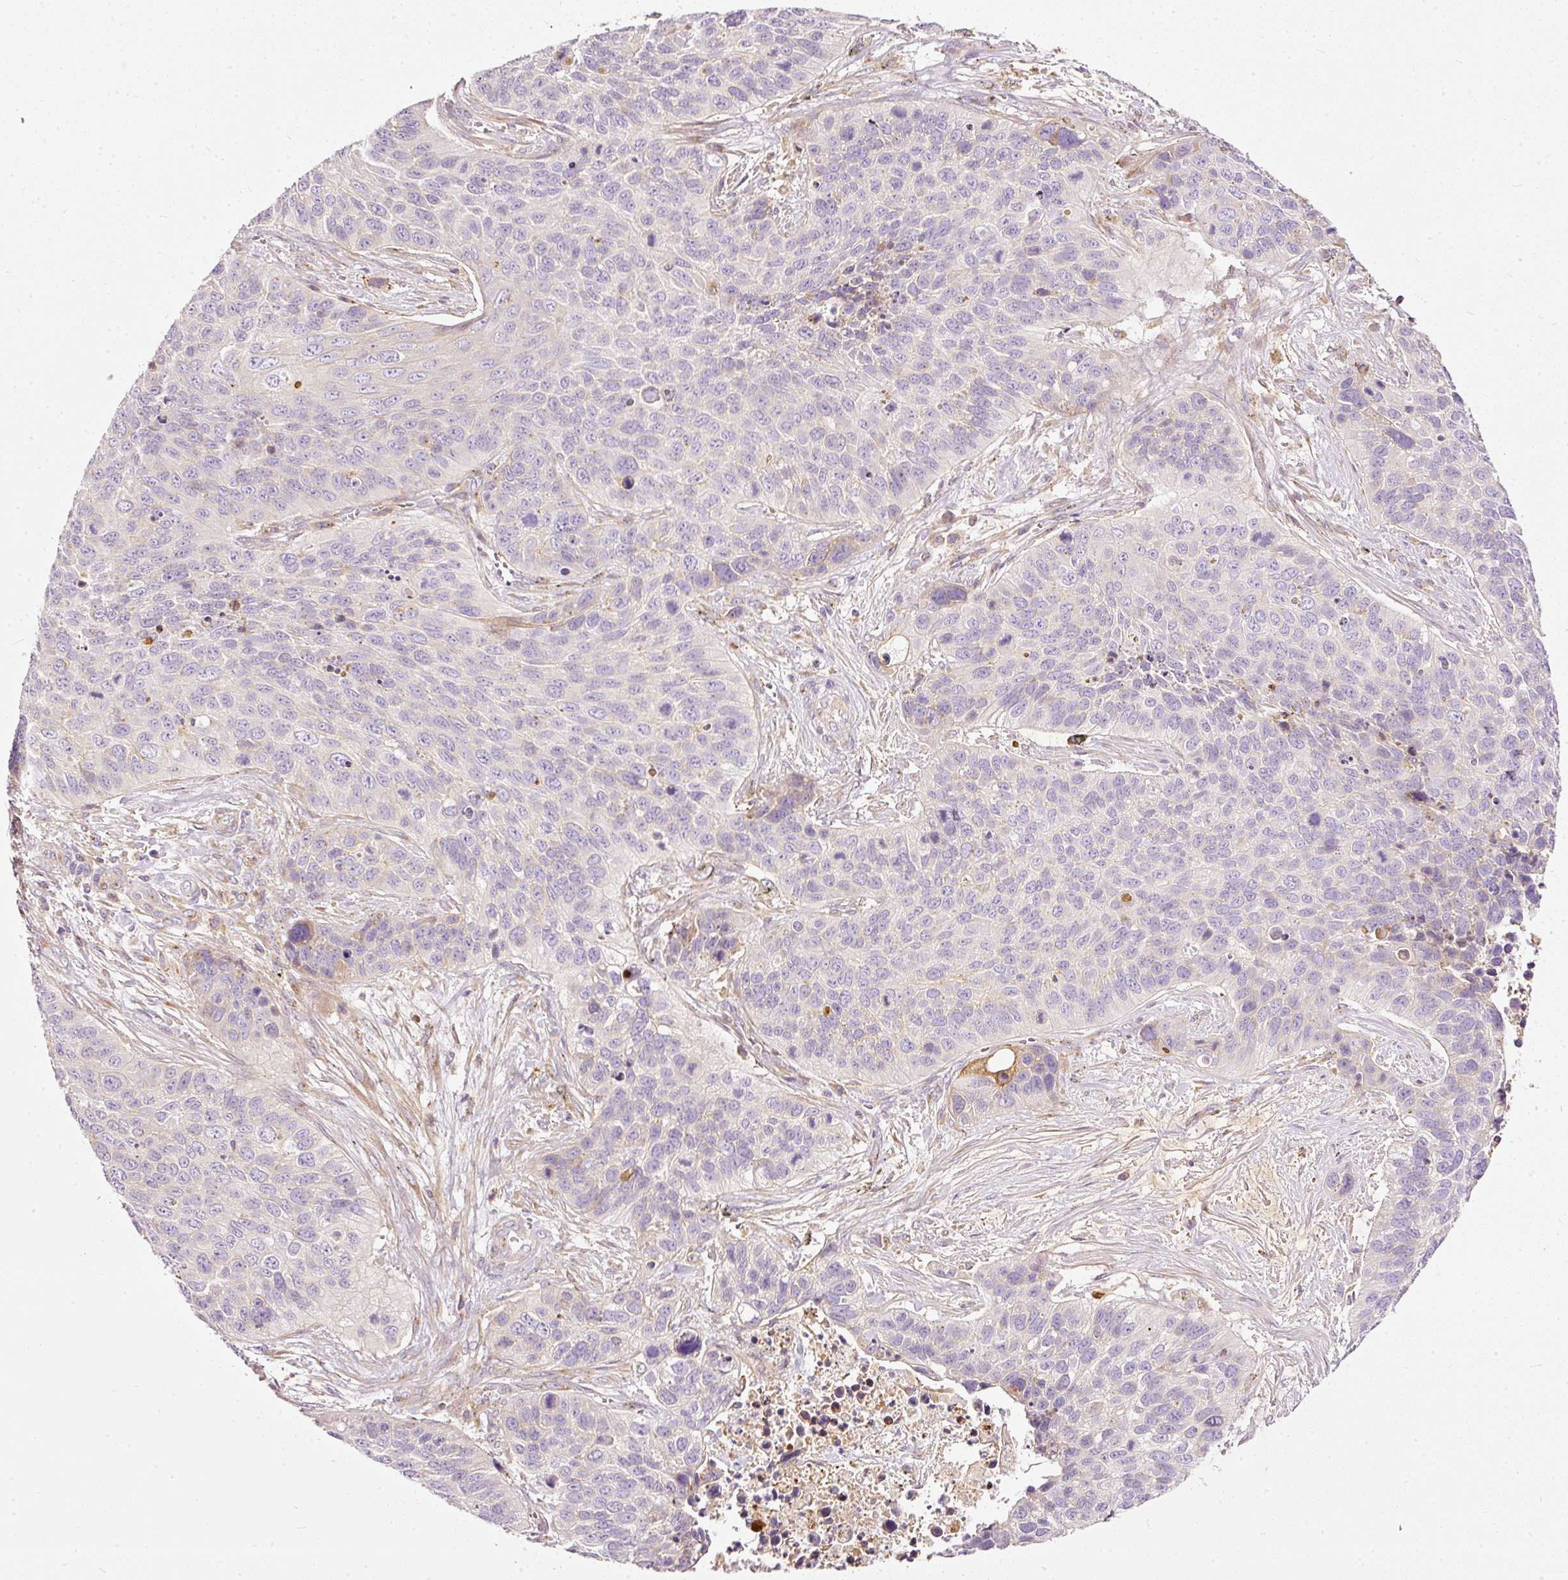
{"staining": {"intensity": "negative", "quantity": "none", "location": "none"}, "tissue": "lung cancer", "cell_type": "Tumor cells", "image_type": "cancer", "snomed": [{"axis": "morphology", "description": "Squamous cell carcinoma, NOS"}, {"axis": "topography", "description": "Lung"}], "caption": "An IHC image of squamous cell carcinoma (lung) is shown. There is no staining in tumor cells of squamous cell carcinoma (lung).", "gene": "PAQR9", "patient": {"sex": "male", "age": 62}}